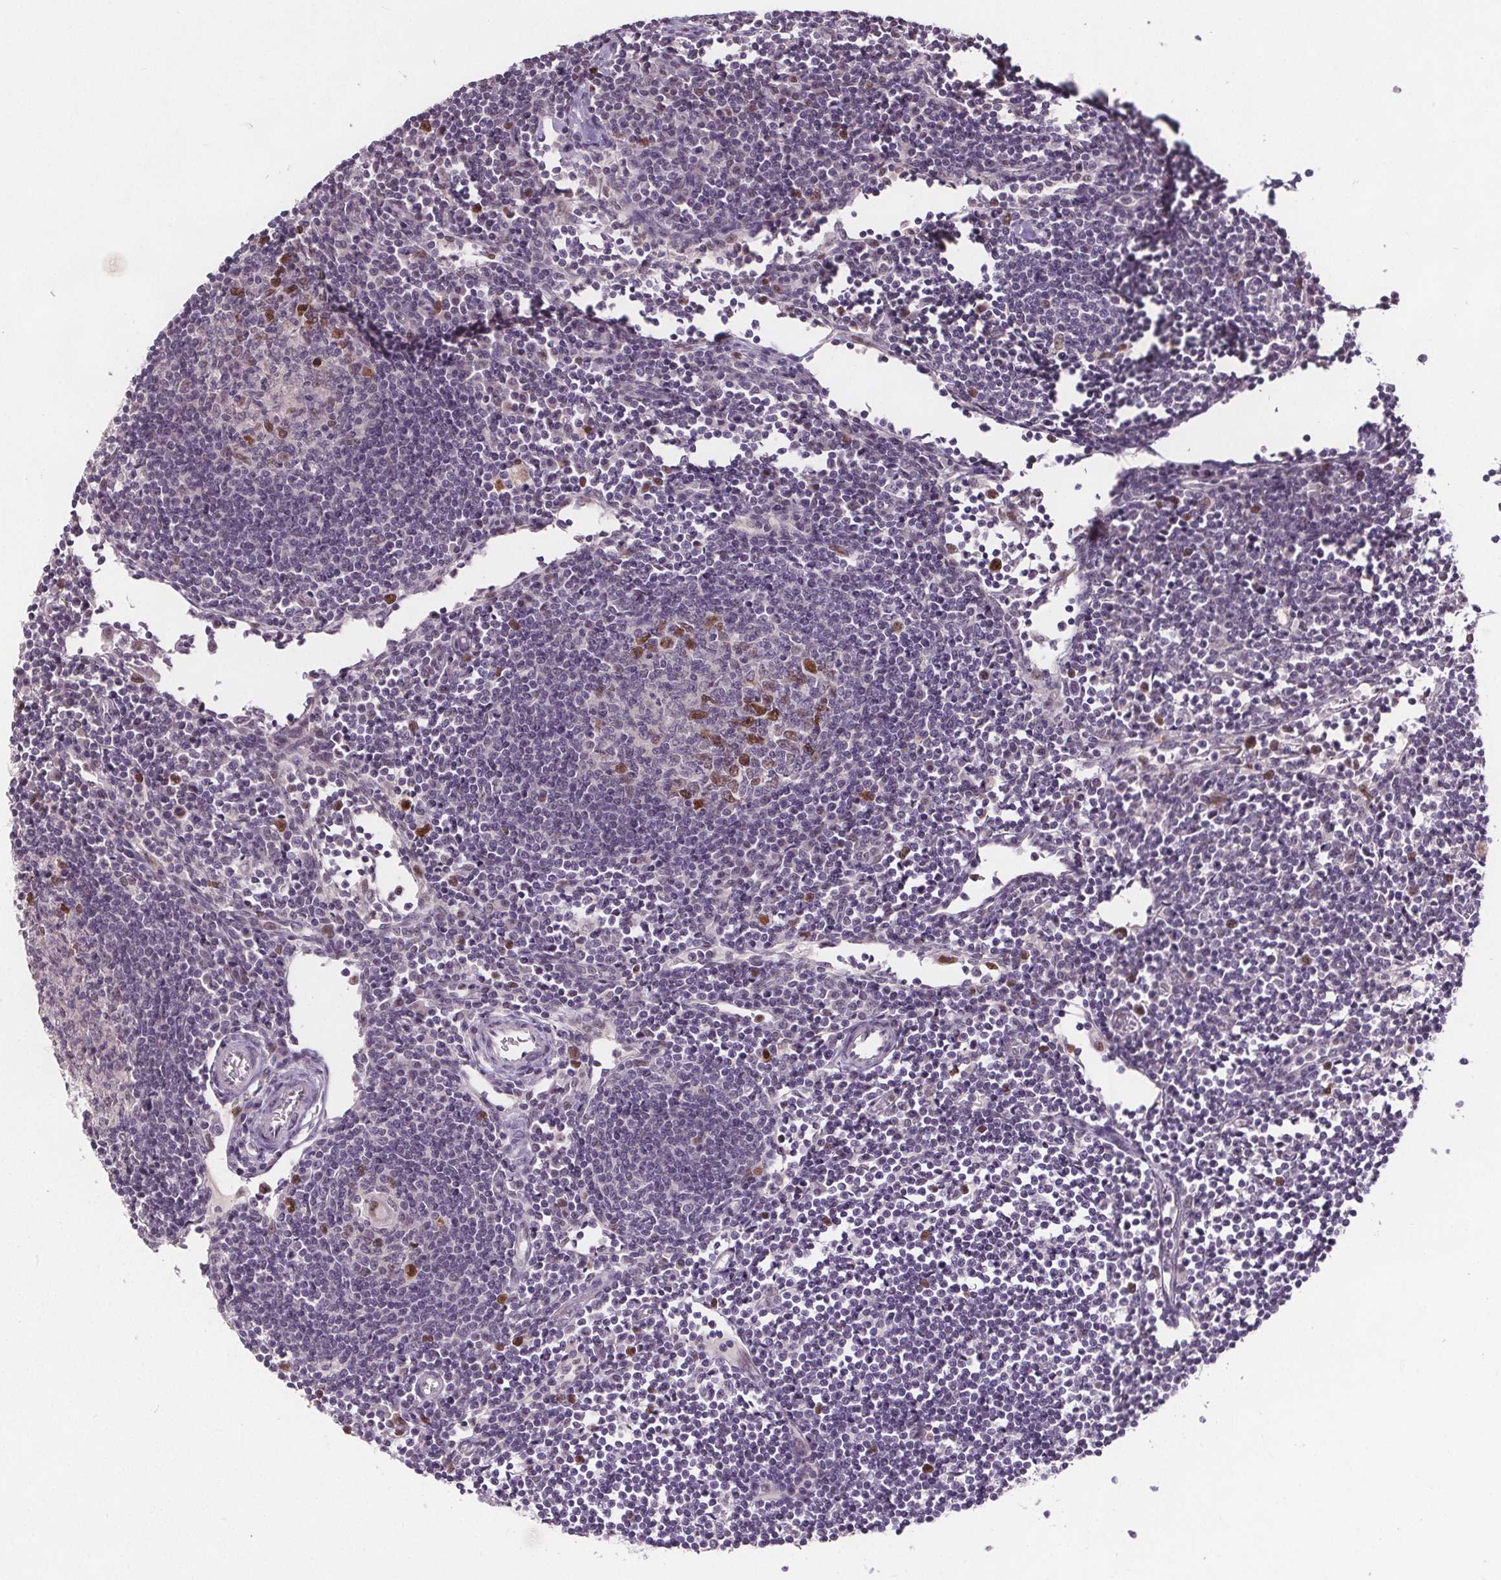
{"staining": {"intensity": "moderate", "quantity": "25%-75%", "location": "nuclear"}, "tissue": "lymph node", "cell_type": "Germinal center cells", "image_type": "normal", "snomed": [{"axis": "morphology", "description": "Normal tissue, NOS"}, {"axis": "topography", "description": "Lymph node"}], "caption": "Protein expression analysis of unremarkable human lymph node reveals moderate nuclear positivity in about 25%-75% of germinal center cells.", "gene": "CENPF", "patient": {"sex": "male", "age": 67}}